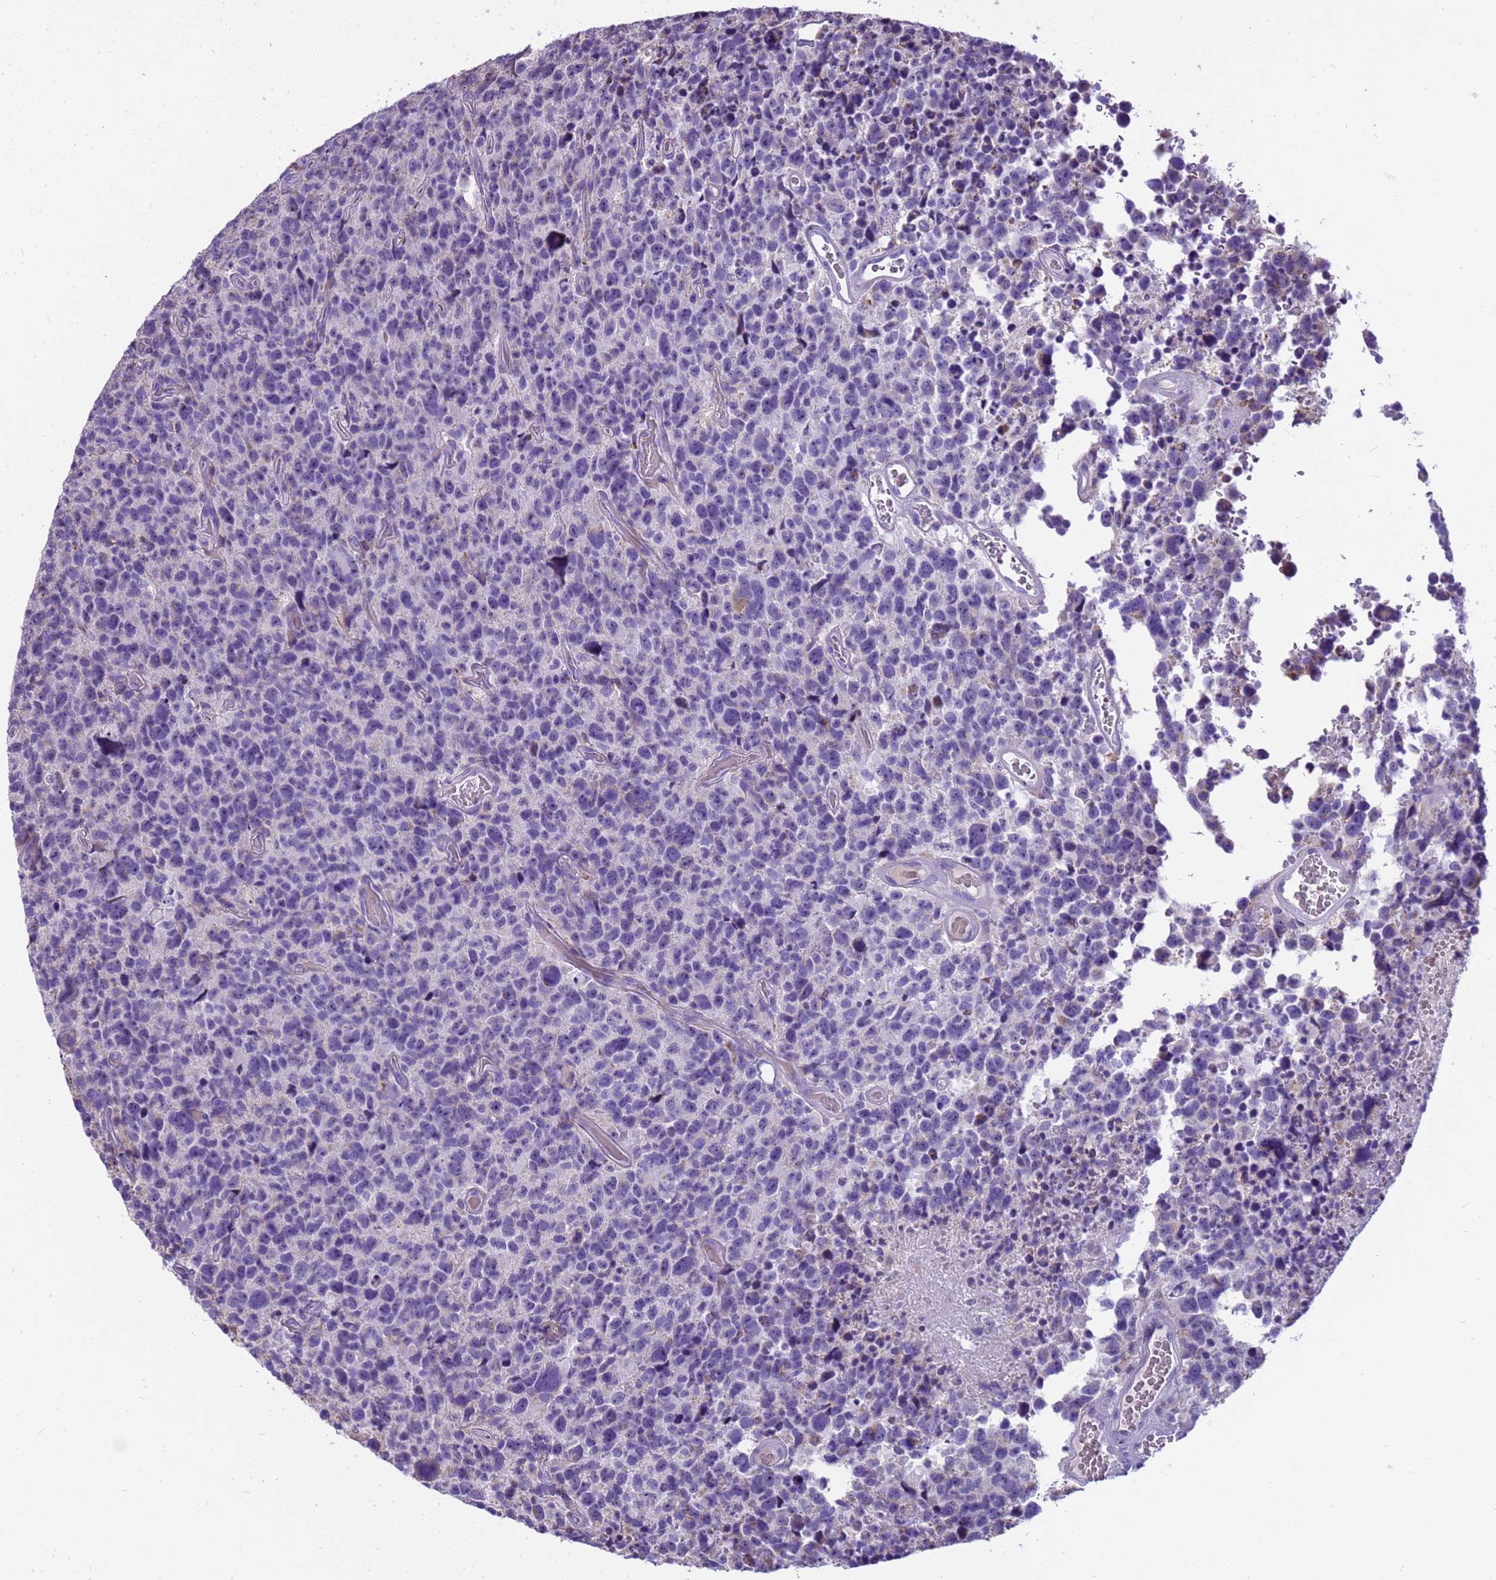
{"staining": {"intensity": "negative", "quantity": "none", "location": "none"}, "tissue": "glioma", "cell_type": "Tumor cells", "image_type": "cancer", "snomed": [{"axis": "morphology", "description": "Glioma, malignant, High grade"}, {"axis": "topography", "description": "Brain"}], "caption": "There is no significant expression in tumor cells of malignant high-grade glioma.", "gene": "PIEZO2", "patient": {"sex": "male", "age": 69}}